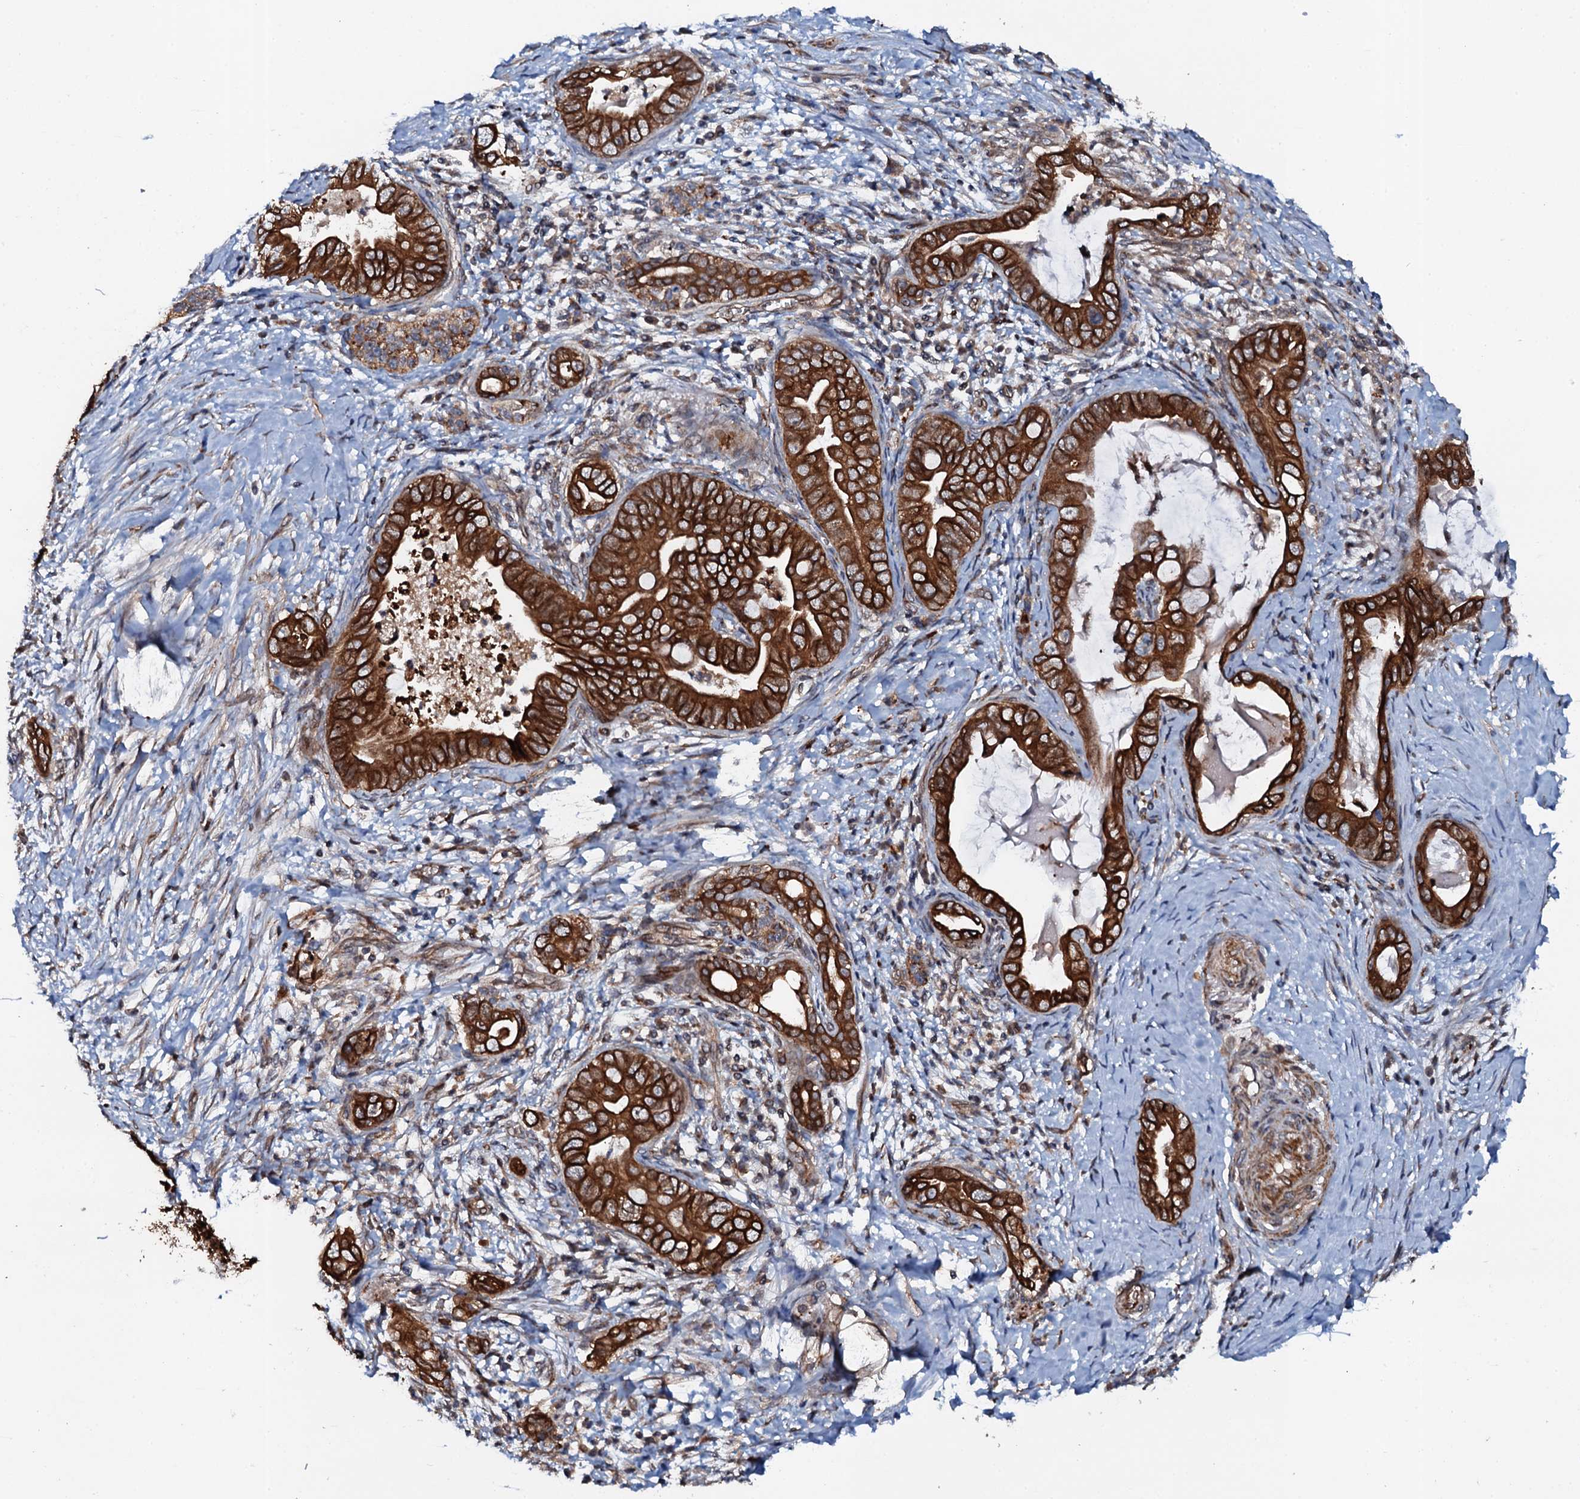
{"staining": {"intensity": "strong", "quantity": ">75%", "location": "cytoplasmic/membranous"}, "tissue": "pancreatic cancer", "cell_type": "Tumor cells", "image_type": "cancer", "snomed": [{"axis": "morphology", "description": "Adenocarcinoma, NOS"}, {"axis": "topography", "description": "Pancreas"}], "caption": "Adenocarcinoma (pancreatic) stained with IHC displays strong cytoplasmic/membranous staining in approximately >75% of tumor cells.", "gene": "GLCE", "patient": {"sex": "male", "age": 75}}